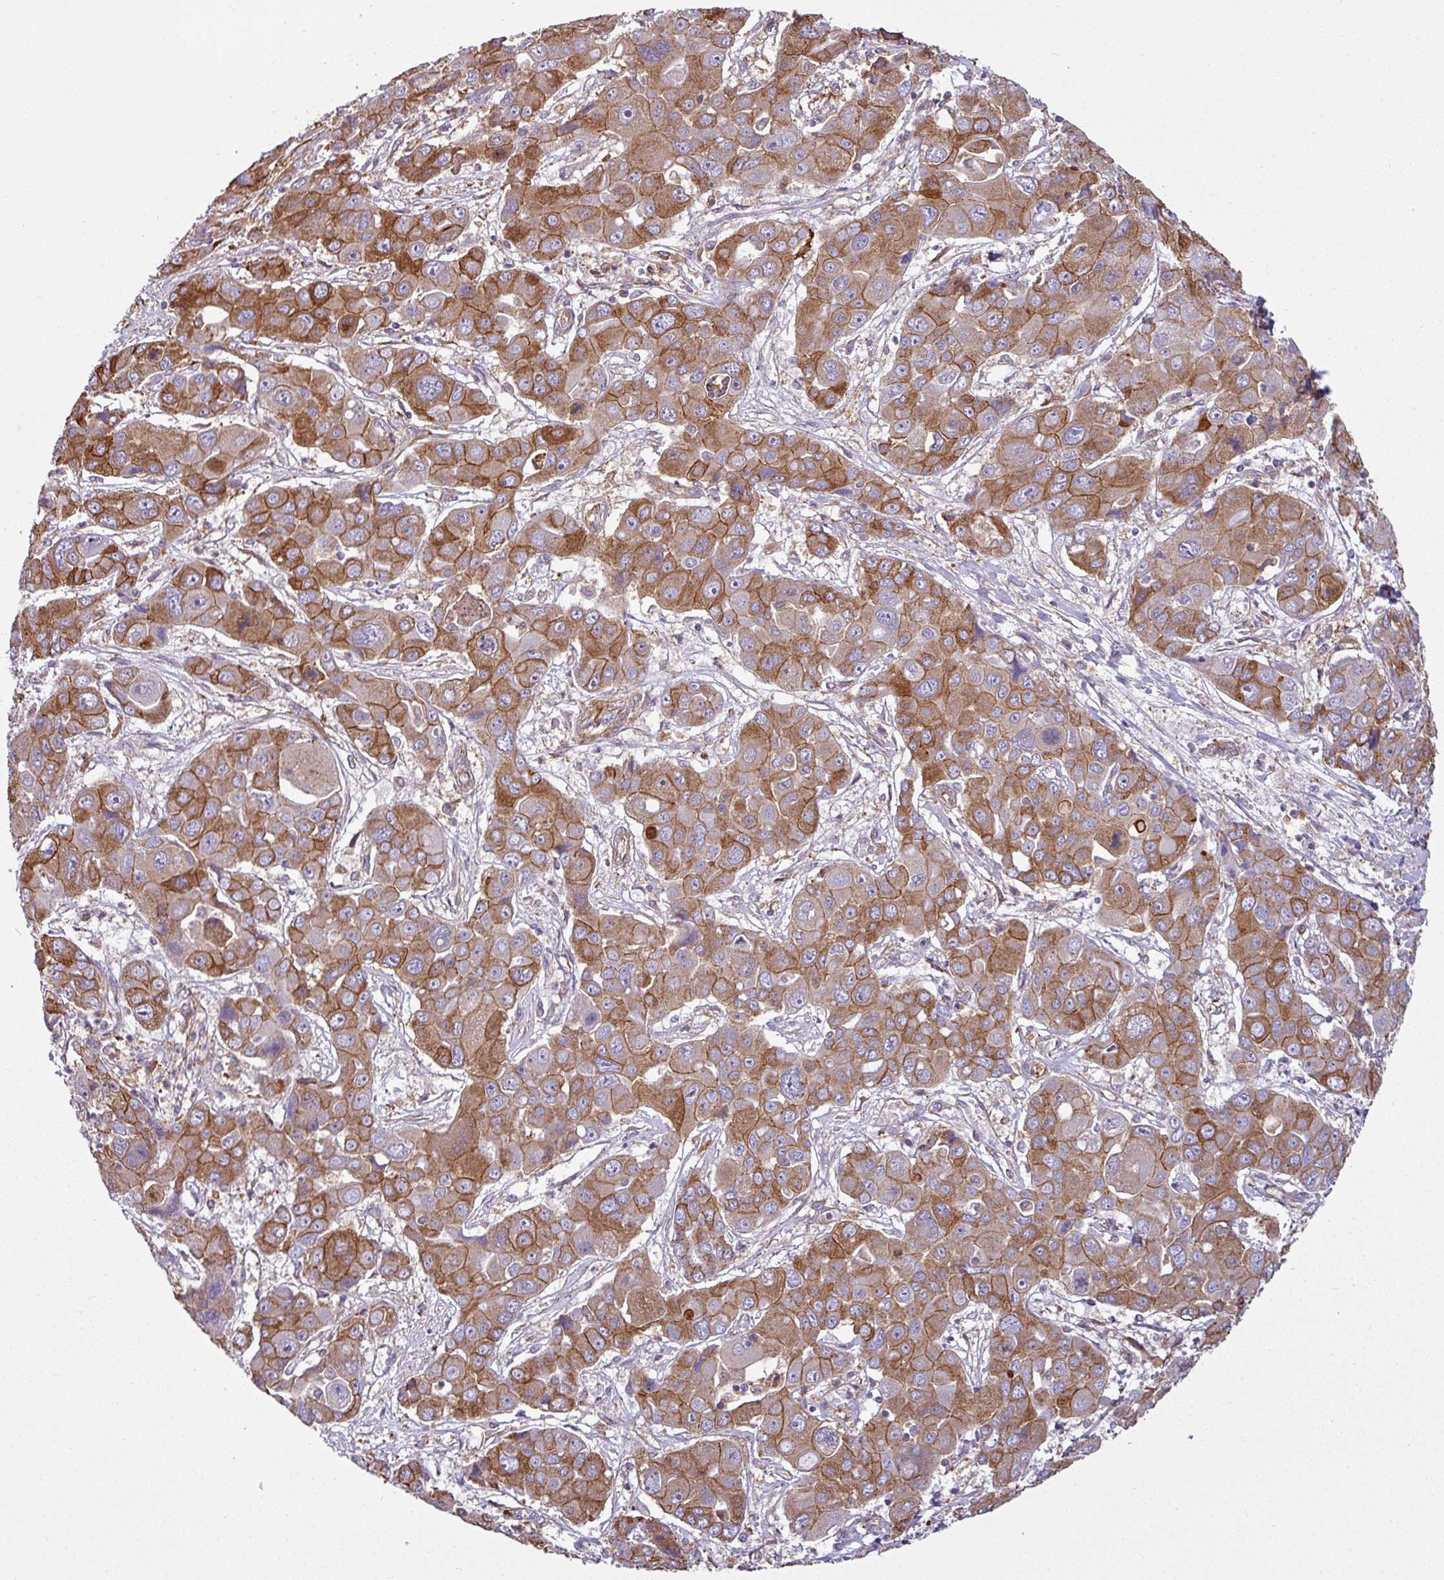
{"staining": {"intensity": "moderate", "quantity": ">75%", "location": "cytoplasmic/membranous"}, "tissue": "liver cancer", "cell_type": "Tumor cells", "image_type": "cancer", "snomed": [{"axis": "morphology", "description": "Cholangiocarcinoma"}, {"axis": "topography", "description": "Liver"}], "caption": "This is a micrograph of immunohistochemistry (IHC) staining of liver cancer, which shows moderate expression in the cytoplasmic/membranous of tumor cells.", "gene": "XNDC1N", "patient": {"sex": "male", "age": 67}}